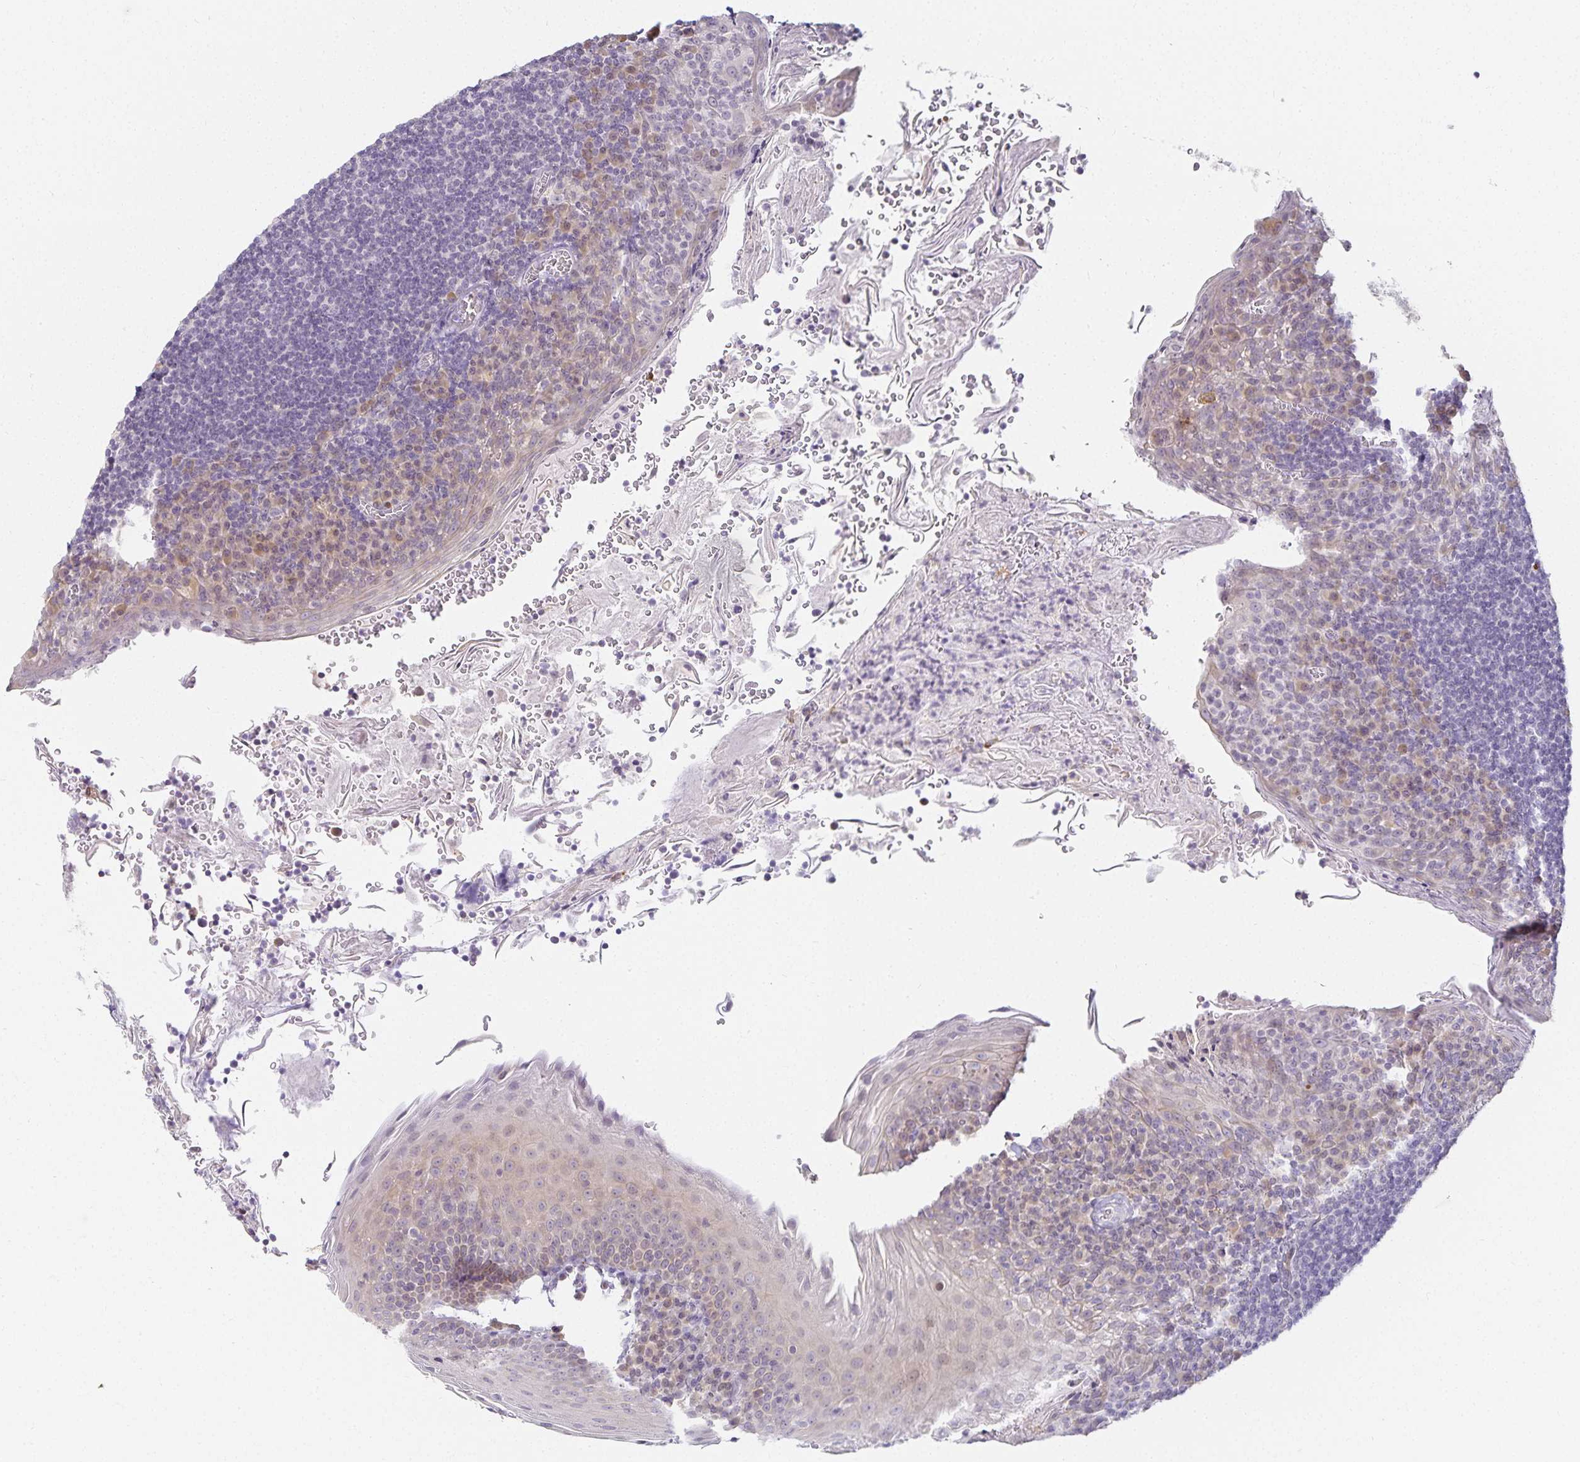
{"staining": {"intensity": "negative", "quantity": "none", "location": "none"}, "tissue": "tonsil", "cell_type": "Germinal center cells", "image_type": "normal", "snomed": [{"axis": "morphology", "description": "Normal tissue, NOS"}, {"axis": "topography", "description": "Tonsil"}], "caption": "This is a photomicrograph of immunohistochemistry (IHC) staining of normal tonsil, which shows no expression in germinal center cells. (Stains: DAB immunohistochemistry (IHC) with hematoxylin counter stain, Microscopy: brightfield microscopy at high magnification).", "gene": "GP2", "patient": {"sex": "male", "age": 27}}